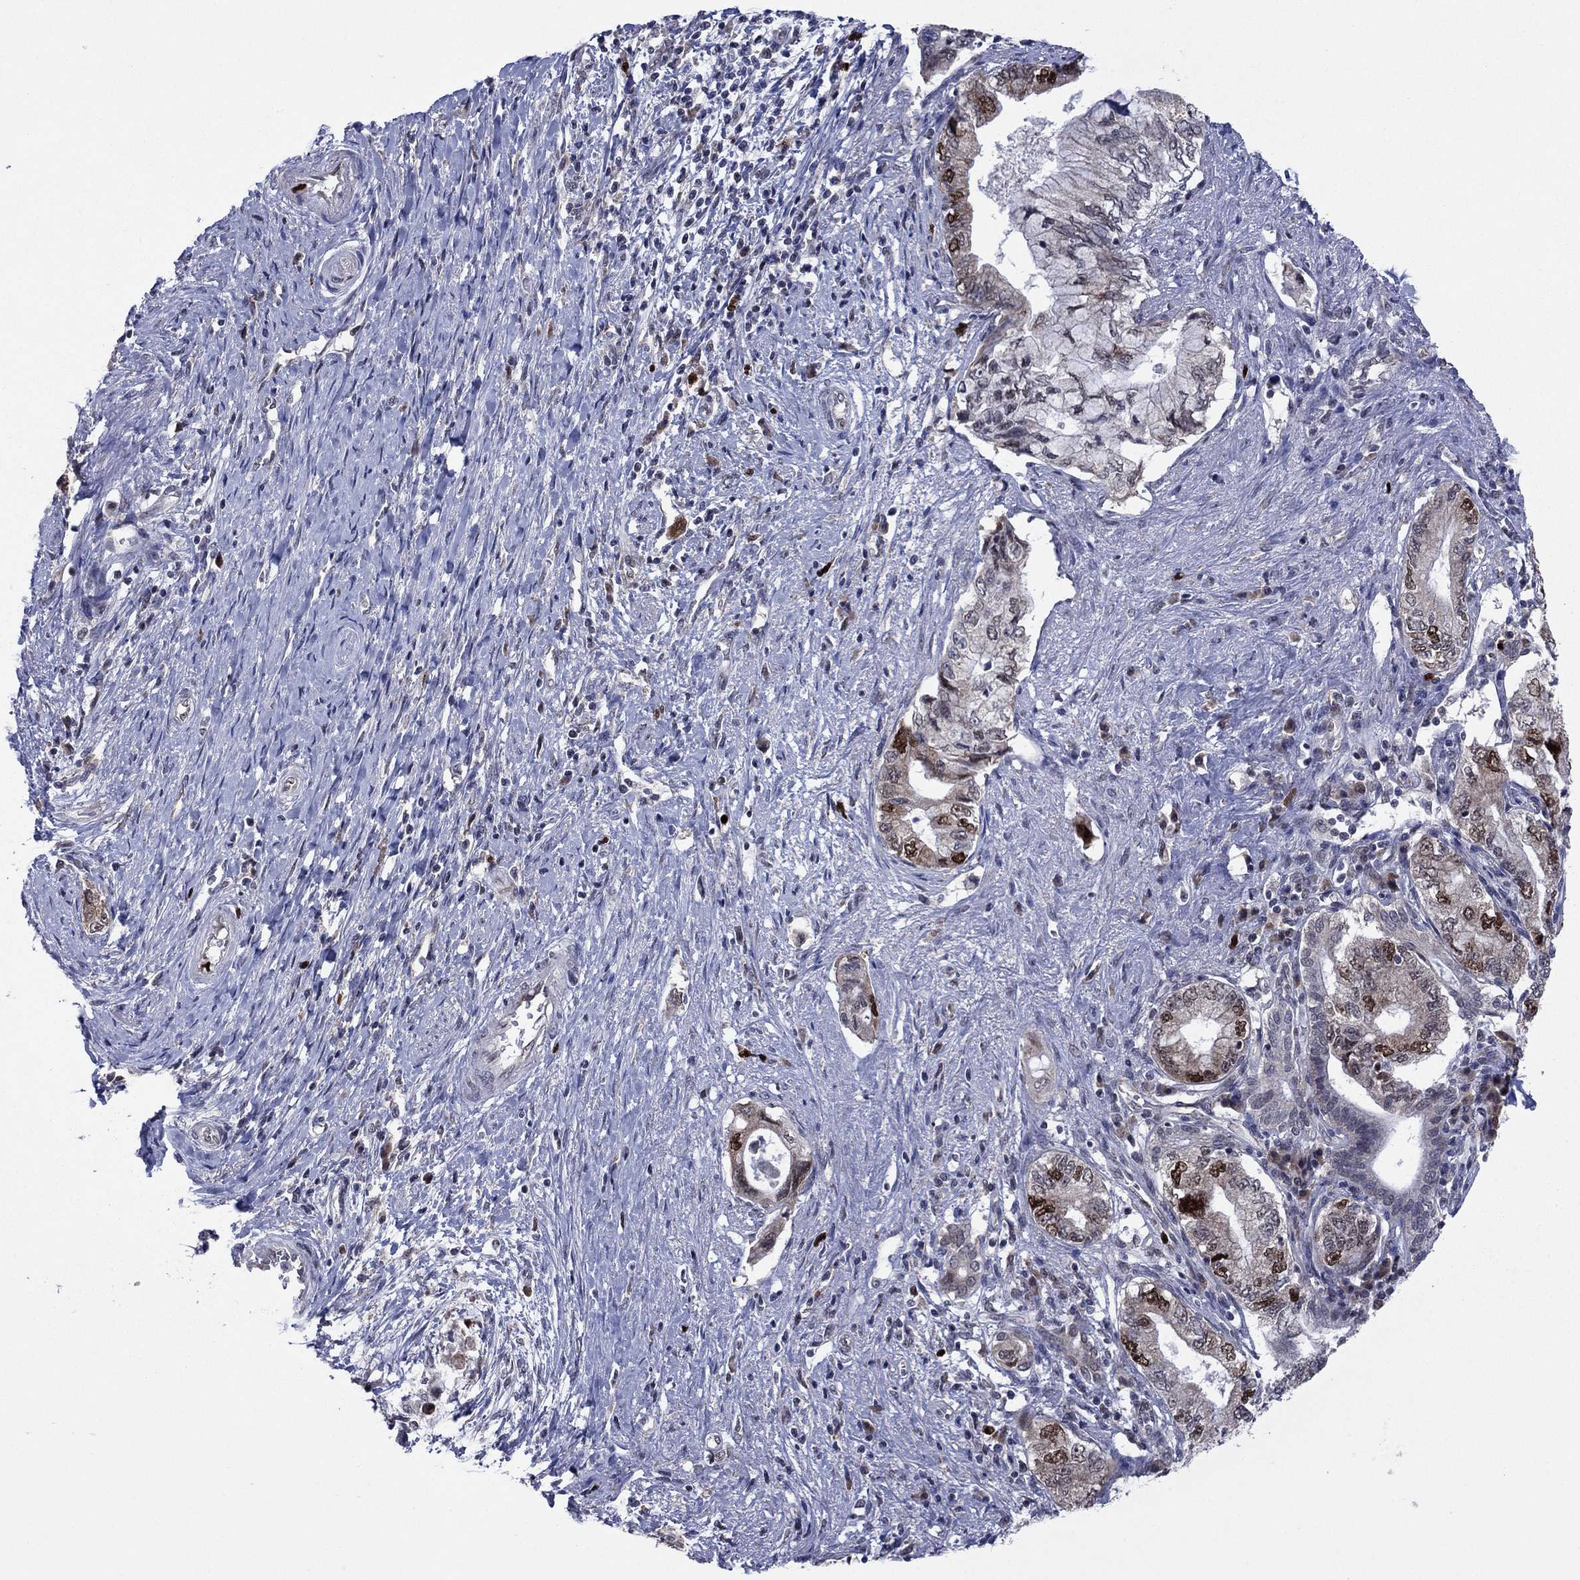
{"staining": {"intensity": "strong", "quantity": "25%-75%", "location": "nuclear"}, "tissue": "pancreatic cancer", "cell_type": "Tumor cells", "image_type": "cancer", "snomed": [{"axis": "morphology", "description": "Adenocarcinoma, NOS"}, {"axis": "topography", "description": "Pancreas"}], "caption": "Tumor cells show strong nuclear positivity in about 25%-75% of cells in pancreatic cancer. The staining was performed using DAB (3,3'-diaminobenzidine), with brown indicating positive protein expression. Nuclei are stained blue with hematoxylin.", "gene": "CDCA5", "patient": {"sex": "female", "age": 73}}